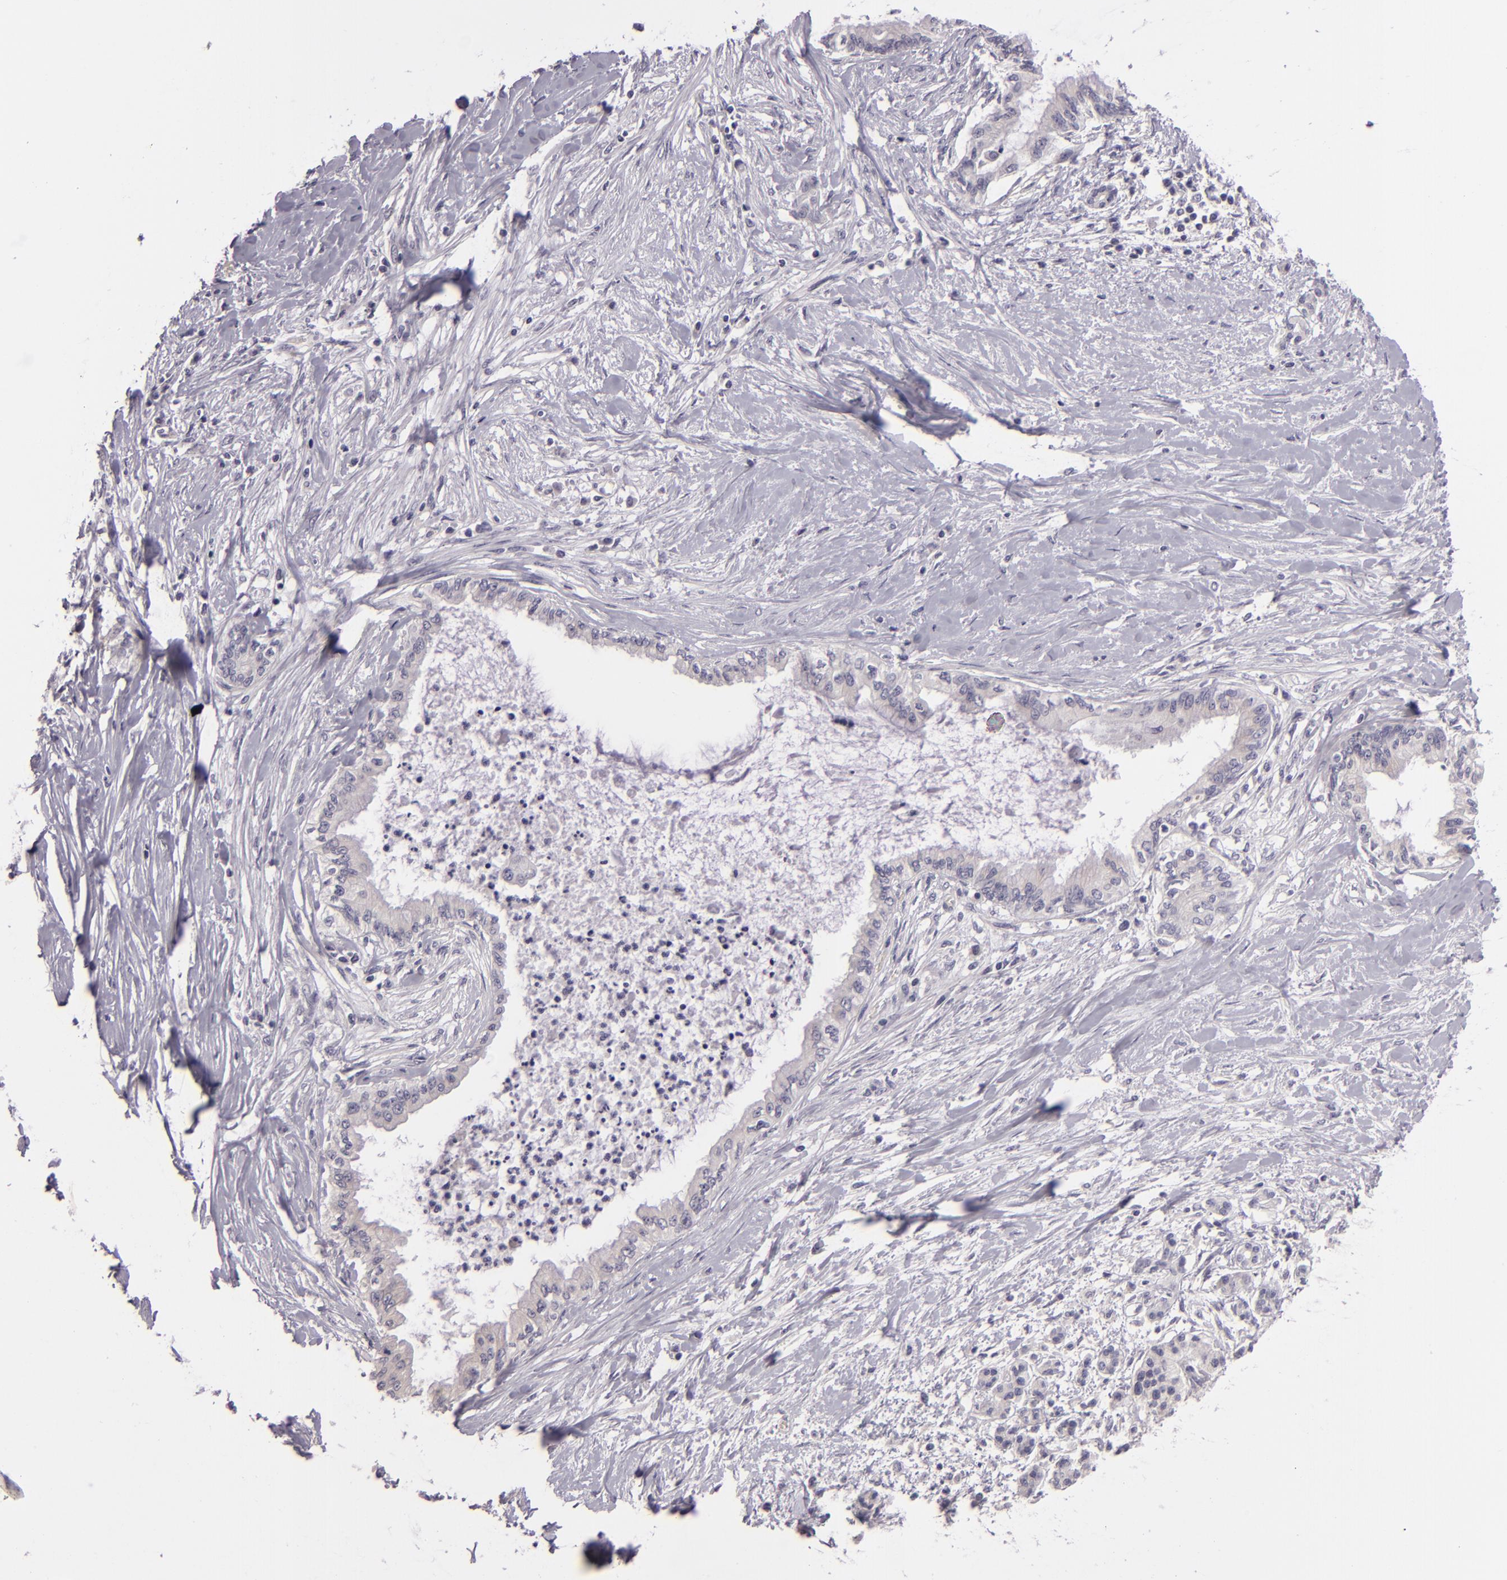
{"staining": {"intensity": "negative", "quantity": "none", "location": "none"}, "tissue": "pancreatic cancer", "cell_type": "Tumor cells", "image_type": "cancer", "snomed": [{"axis": "morphology", "description": "Adenocarcinoma, NOS"}, {"axis": "topography", "description": "Pancreas"}], "caption": "This is an immunohistochemistry photomicrograph of adenocarcinoma (pancreatic). There is no positivity in tumor cells.", "gene": "EGFL6", "patient": {"sex": "female", "age": 64}}